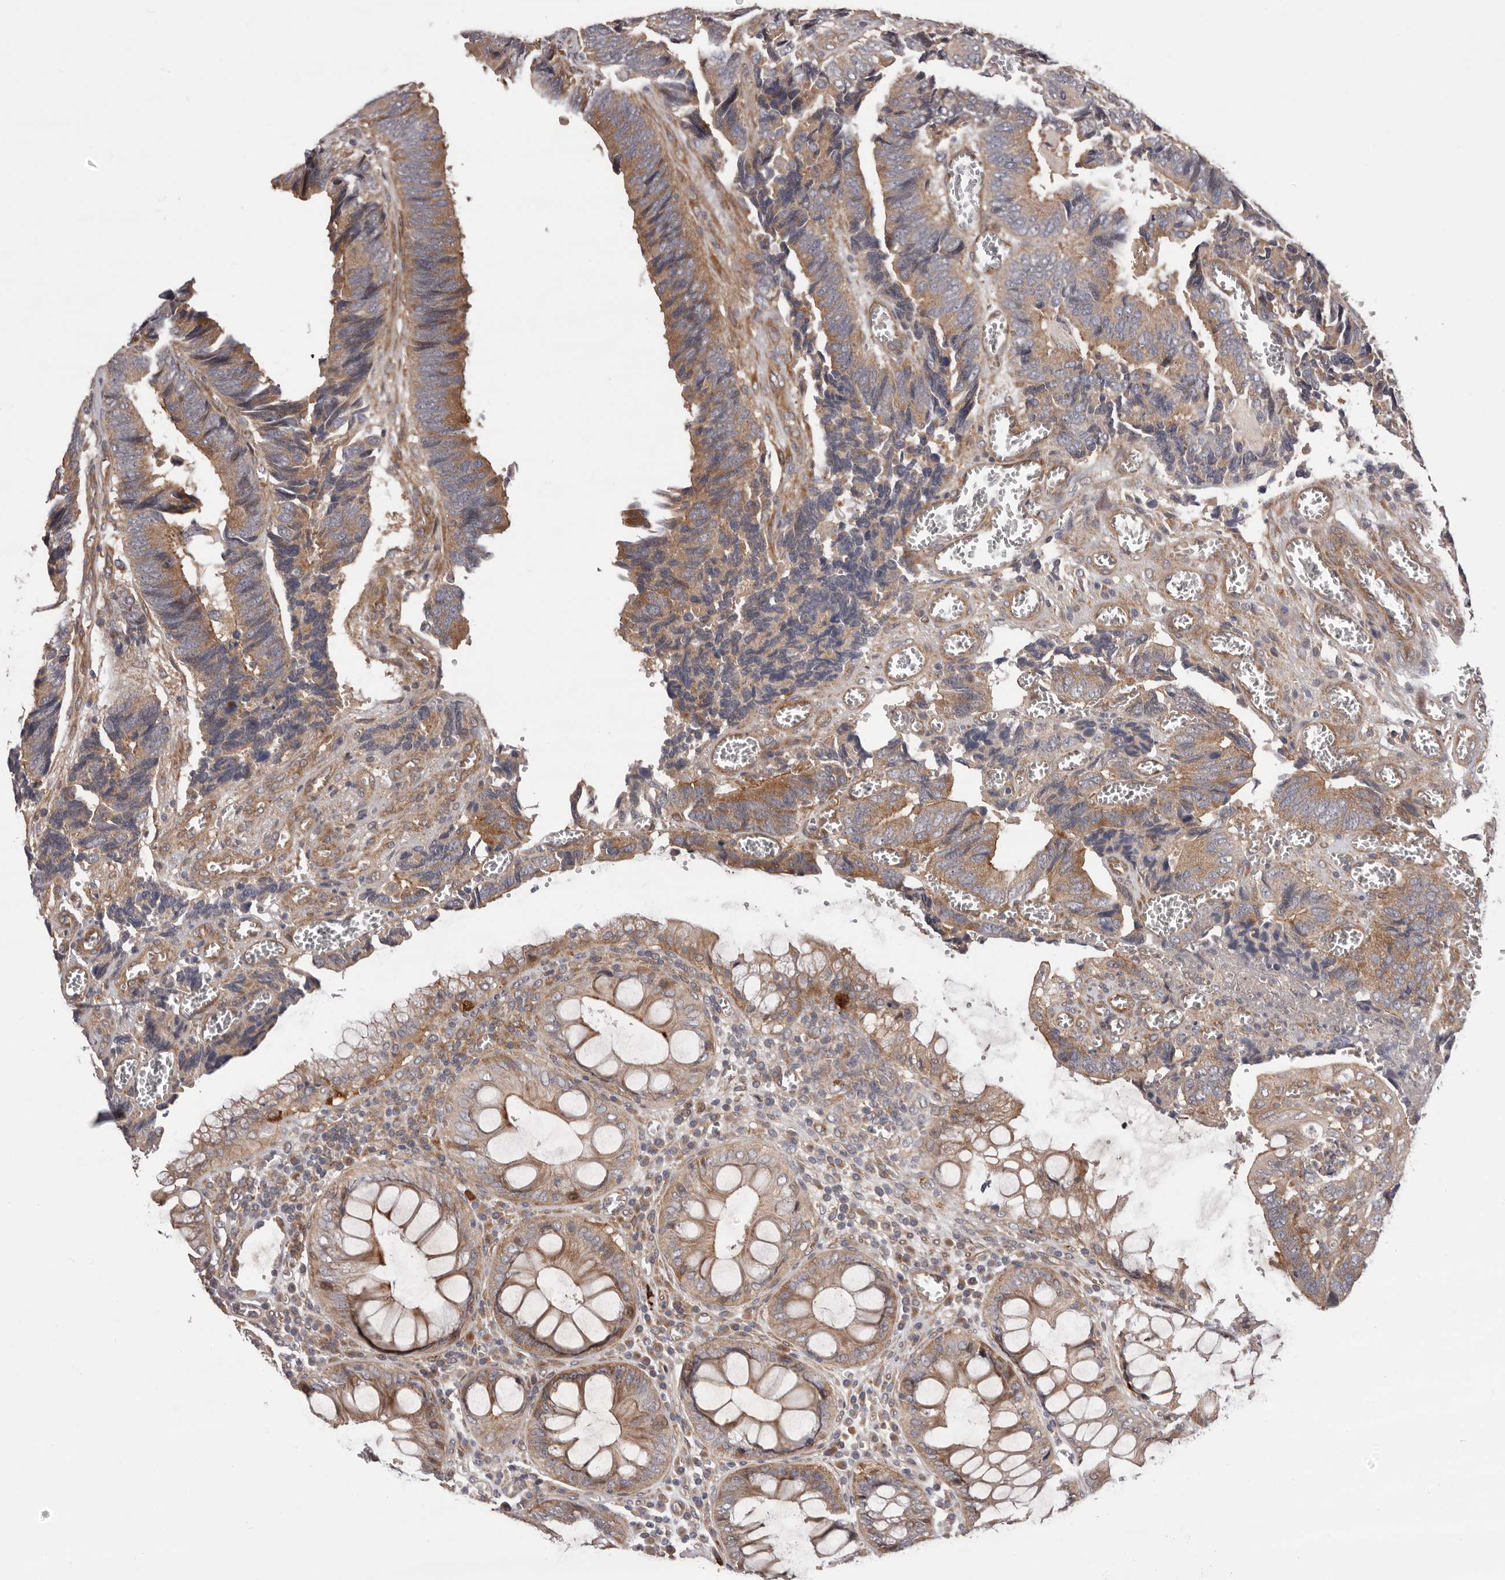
{"staining": {"intensity": "moderate", "quantity": ">75%", "location": "cytoplasmic/membranous"}, "tissue": "colorectal cancer", "cell_type": "Tumor cells", "image_type": "cancer", "snomed": [{"axis": "morphology", "description": "Adenocarcinoma, NOS"}, {"axis": "topography", "description": "Colon"}], "caption": "Immunohistochemistry staining of colorectal cancer, which displays medium levels of moderate cytoplasmic/membranous expression in approximately >75% of tumor cells indicating moderate cytoplasmic/membranous protein positivity. The staining was performed using DAB (brown) for protein detection and nuclei were counterstained in hematoxylin (blue).", "gene": "PRKD1", "patient": {"sex": "male", "age": 72}}